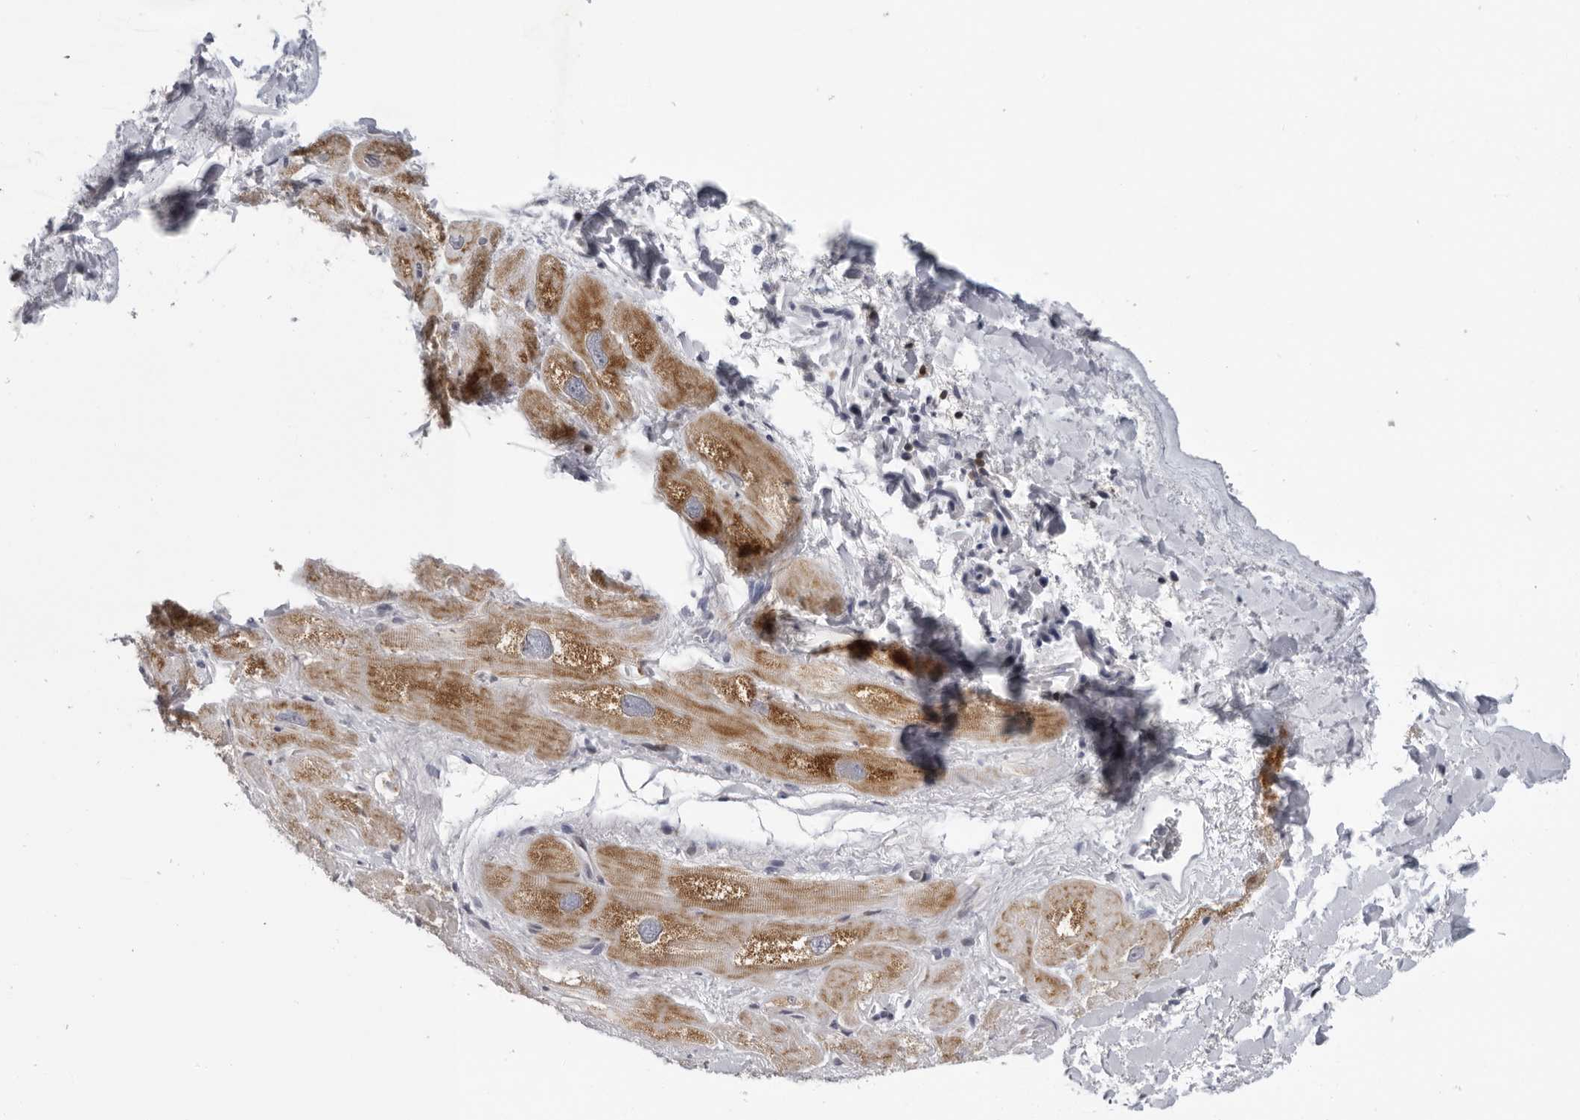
{"staining": {"intensity": "moderate", "quantity": "25%-75%", "location": "cytoplasmic/membranous"}, "tissue": "heart muscle", "cell_type": "Cardiomyocytes", "image_type": "normal", "snomed": [{"axis": "morphology", "description": "Normal tissue, NOS"}, {"axis": "topography", "description": "Heart"}], "caption": "This micrograph demonstrates immunohistochemistry (IHC) staining of normal heart muscle, with medium moderate cytoplasmic/membranous staining in approximately 25%-75% of cardiomyocytes.", "gene": "CPT2", "patient": {"sex": "male", "age": 49}}